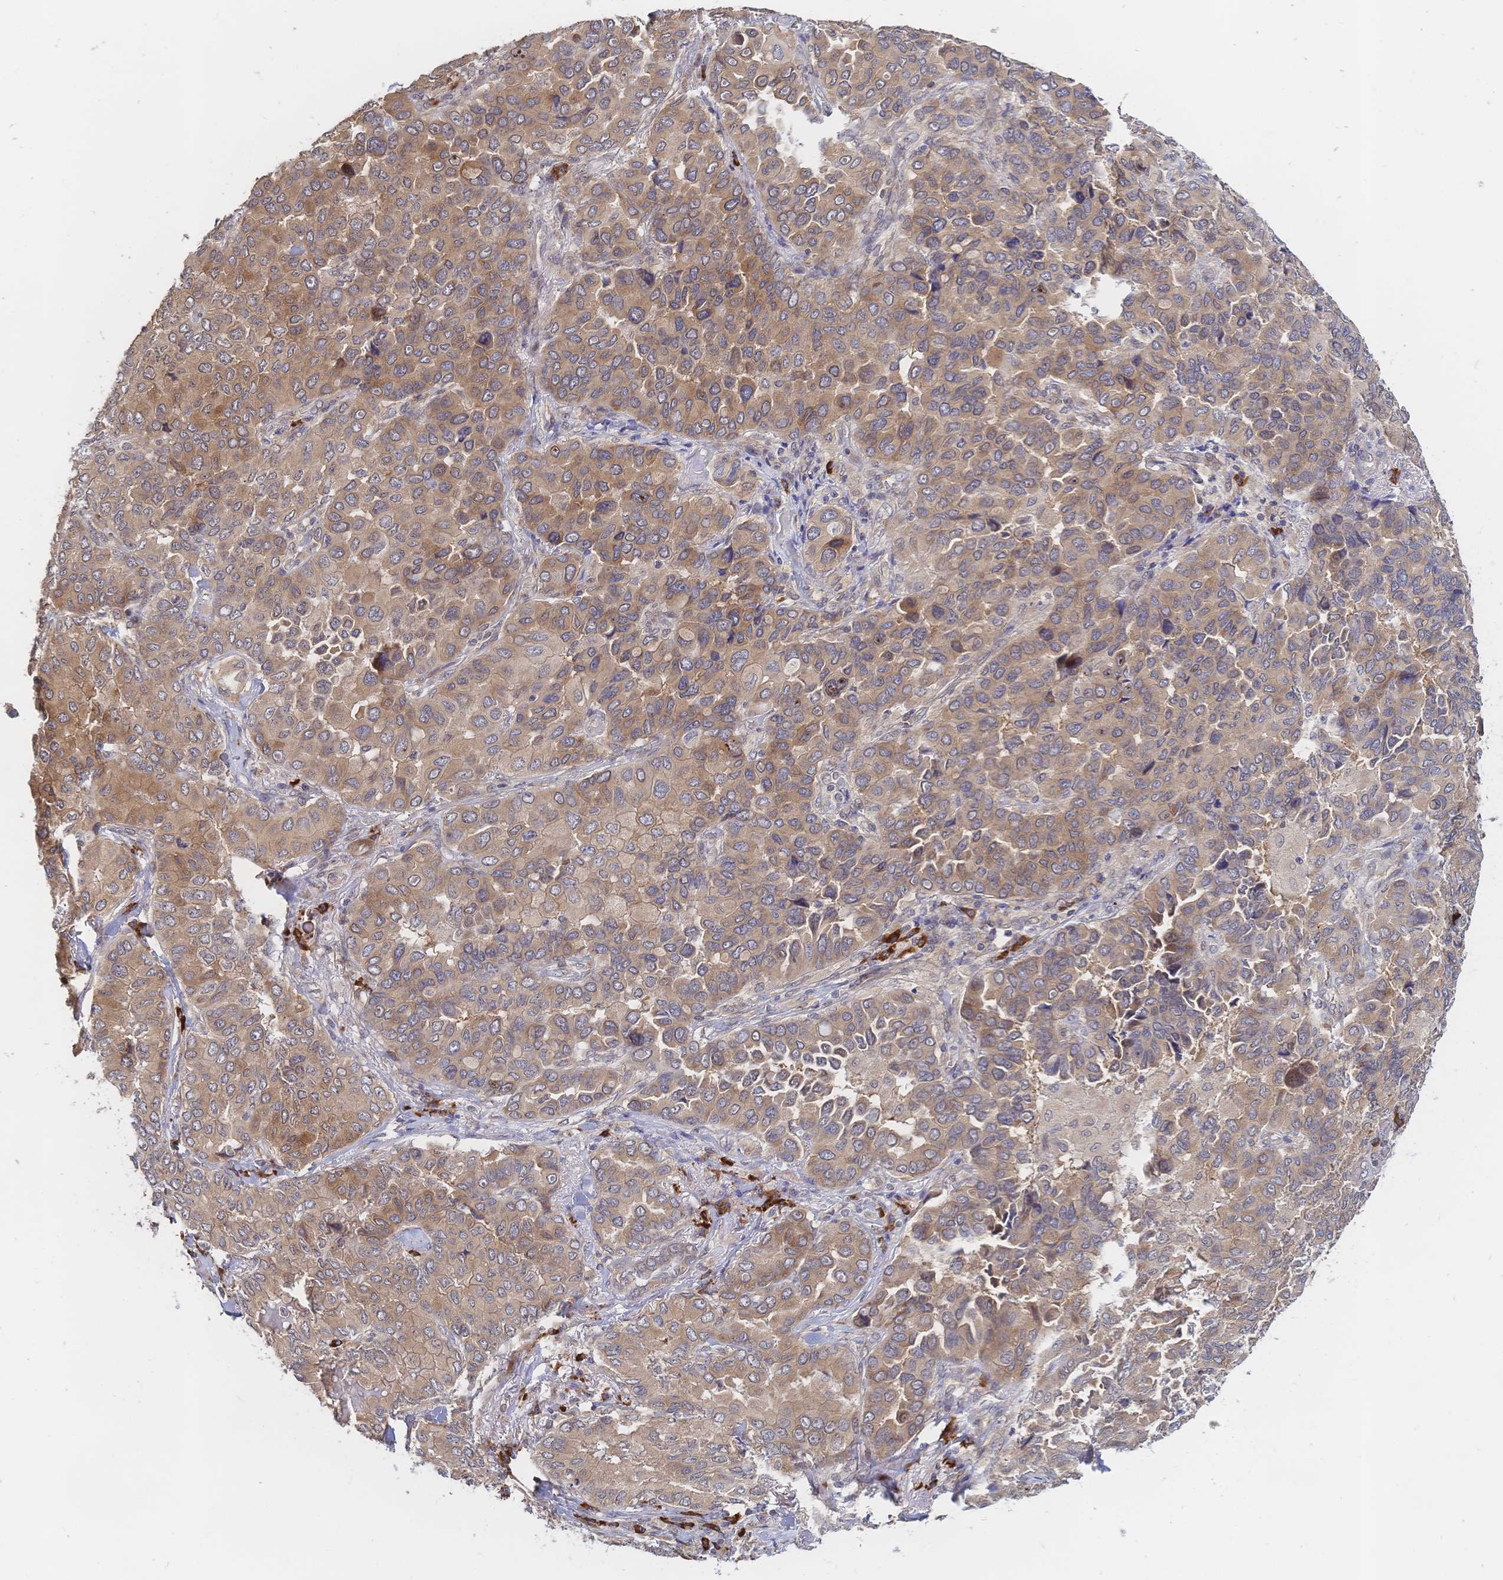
{"staining": {"intensity": "moderate", "quantity": ">75%", "location": "cytoplasmic/membranous"}, "tissue": "lung cancer", "cell_type": "Tumor cells", "image_type": "cancer", "snomed": [{"axis": "morphology", "description": "Aneuploidy"}, {"axis": "morphology", "description": "Adenocarcinoma, NOS"}, {"axis": "morphology", "description": "Adenocarcinoma, metastatic, NOS"}, {"axis": "topography", "description": "Lymph node"}, {"axis": "topography", "description": "Lung"}], "caption": "Adenocarcinoma (lung) stained with a protein marker reveals moderate staining in tumor cells.", "gene": "LMO4", "patient": {"sex": "female", "age": 48}}